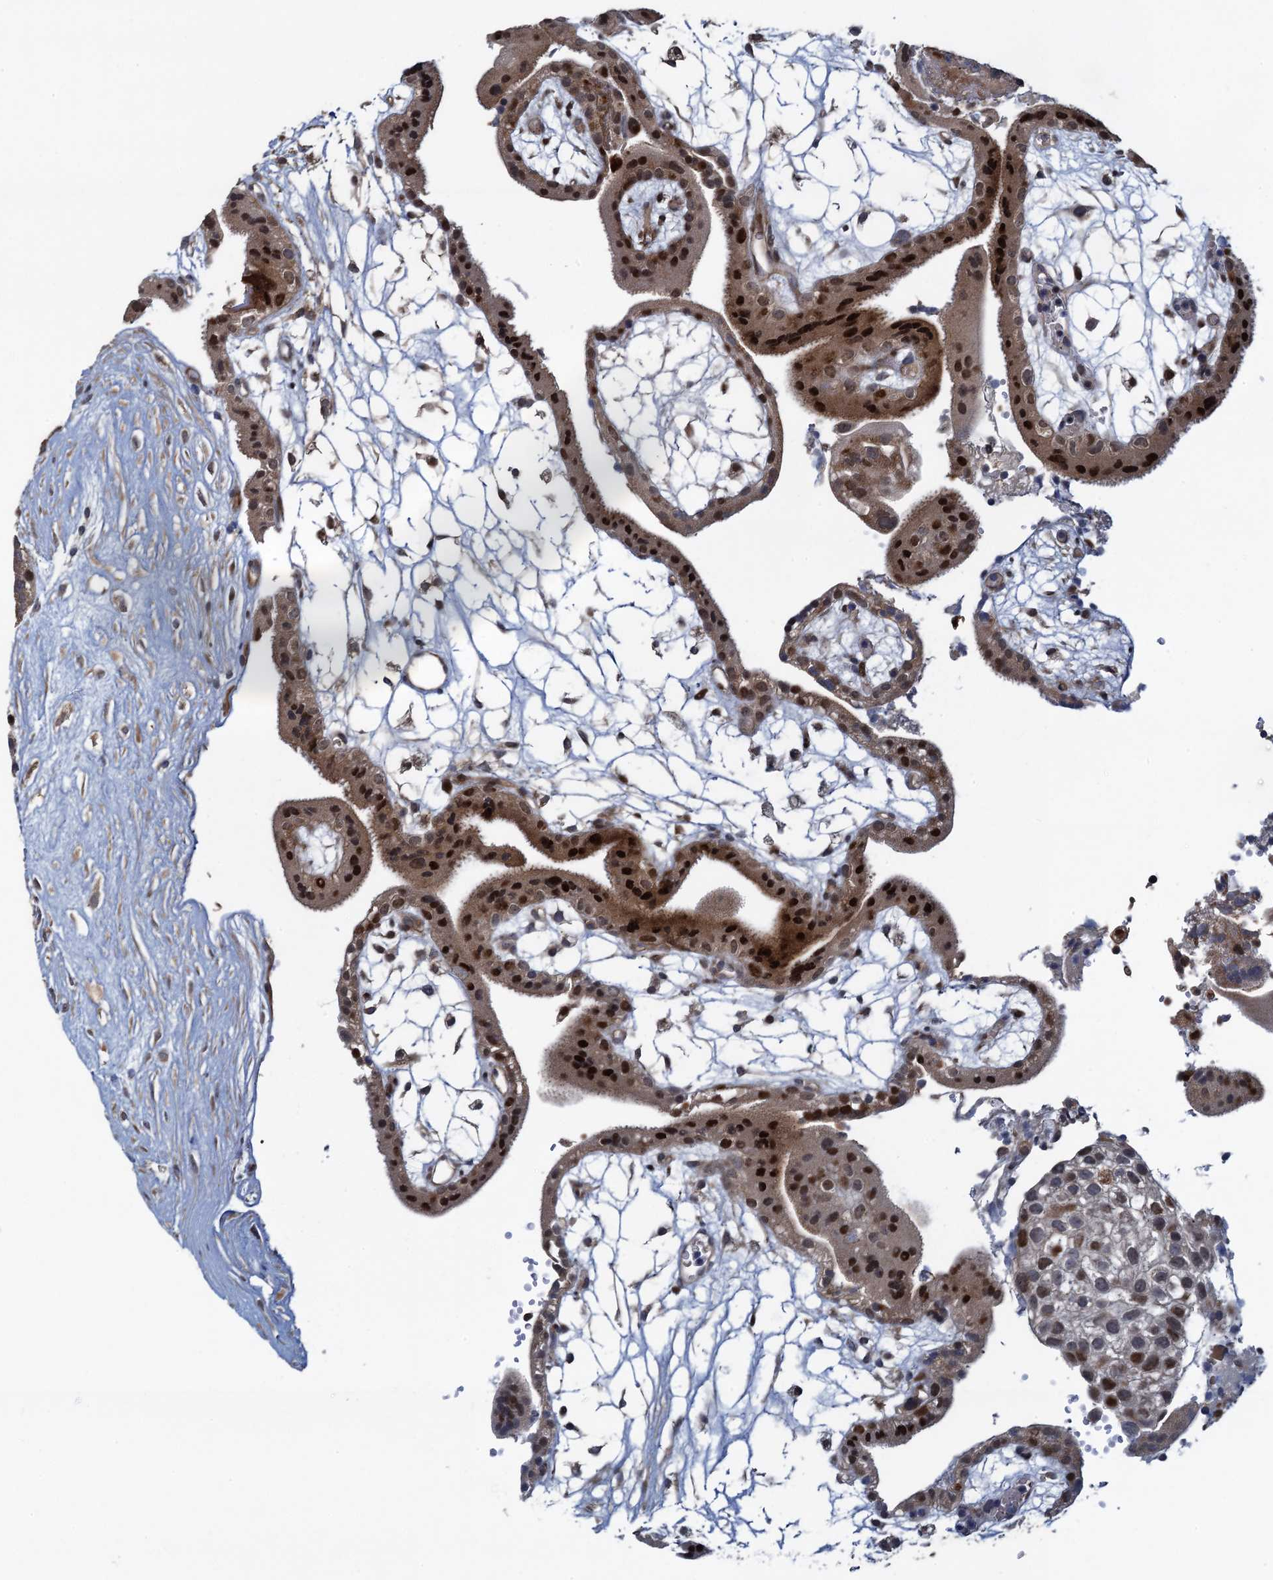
{"staining": {"intensity": "strong", "quantity": ">75%", "location": "cytoplasmic/membranous,nuclear"}, "tissue": "placenta", "cell_type": "Trophoblastic cells", "image_type": "normal", "snomed": [{"axis": "morphology", "description": "Normal tissue, NOS"}, {"axis": "topography", "description": "Placenta"}], "caption": "Protein staining of benign placenta exhibits strong cytoplasmic/membranous,nuclear expression in about >75% of trophoblastic cells. (Stains: DAB in brown, nuclei in blue, Microscopy: brightfield microscopy at high magnification).", "gene": "ATOSA", "patient": {"sex": "female", "age": 18}}